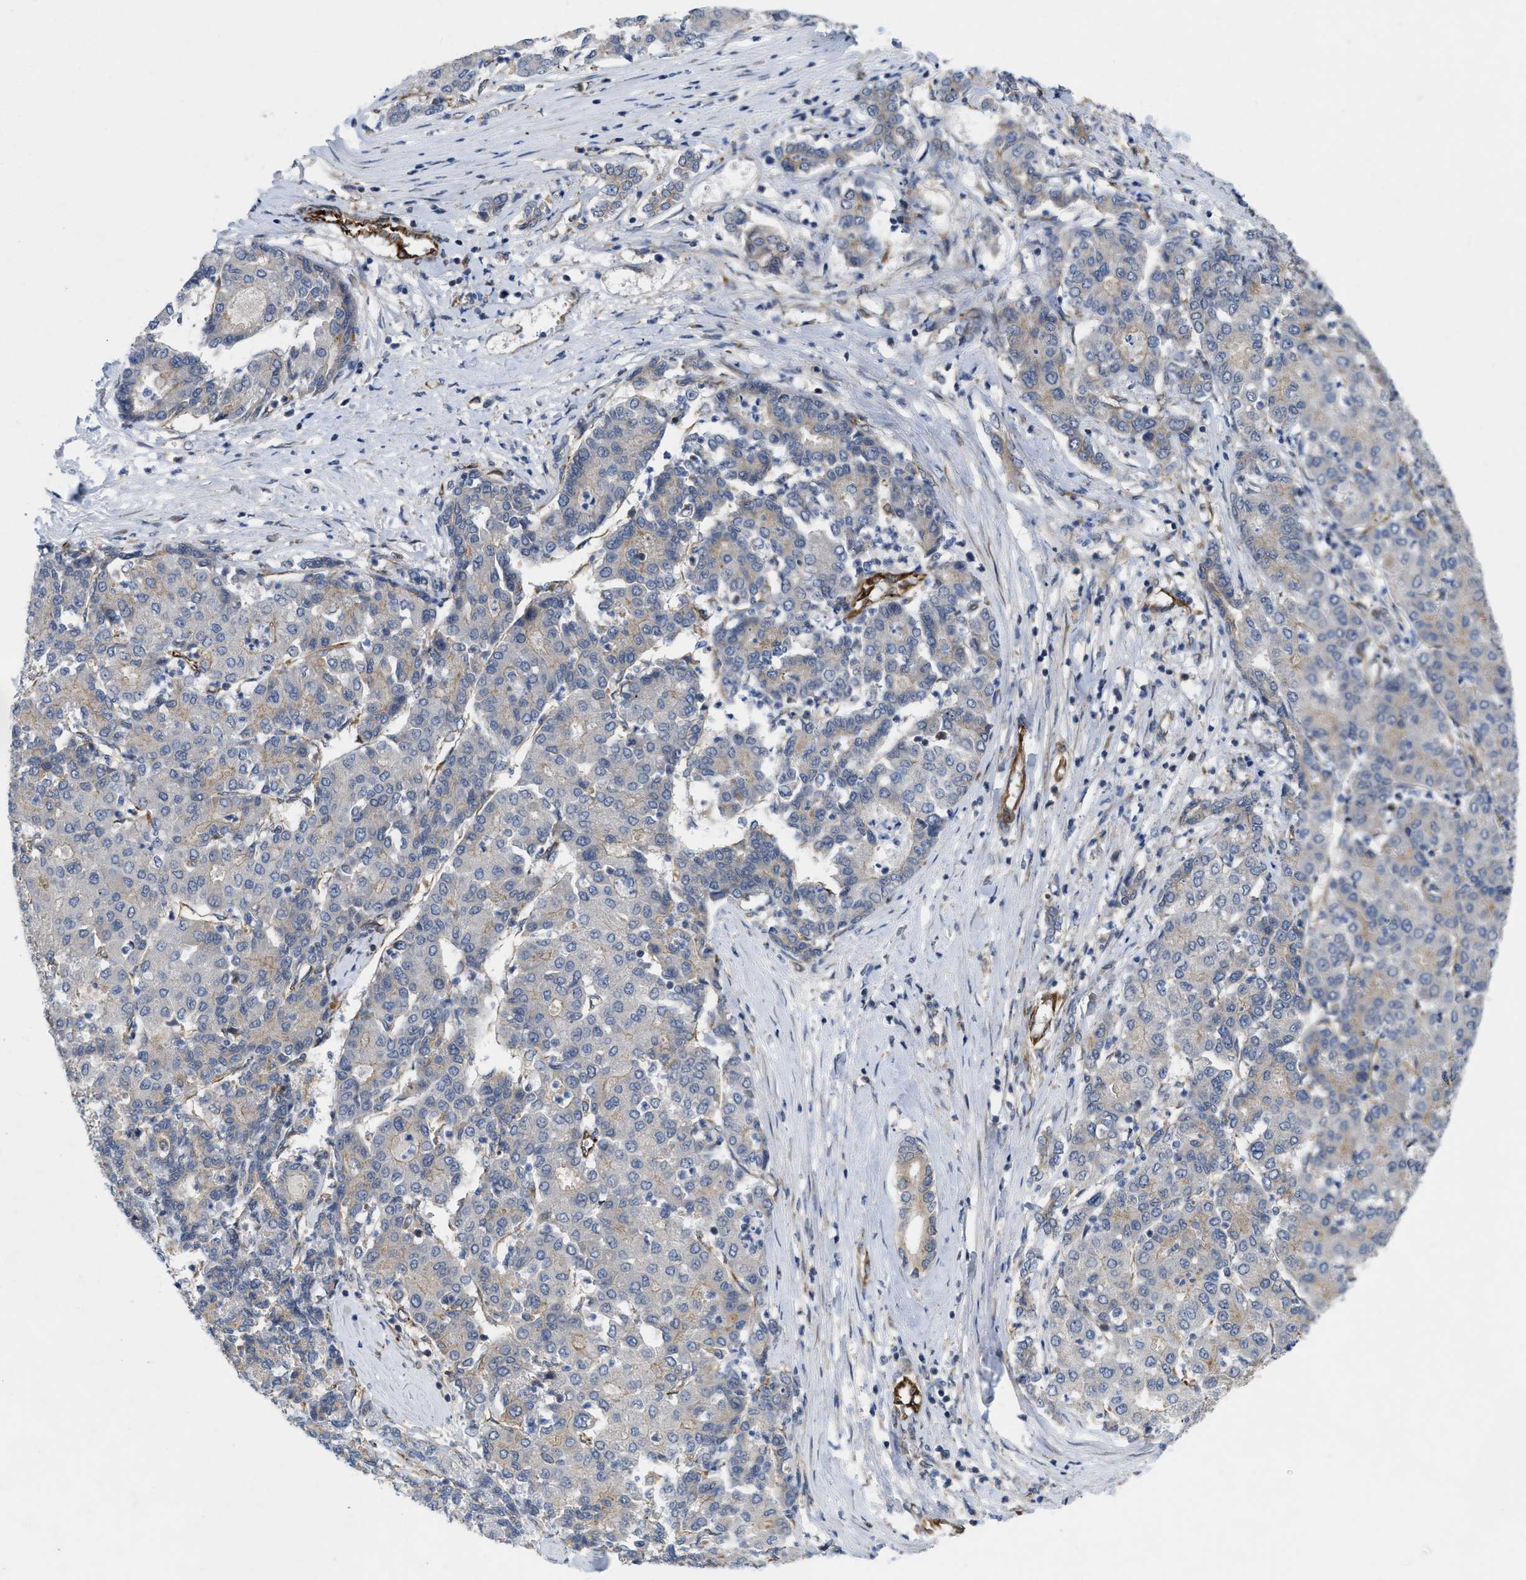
{"staining": {"intensity": "weak", "quantity": "<25%", "location": "cytoplasmic/membranous"}, "tissue": "liver cancer", "cell_type": "Tumor cells", "image_type": "cancer", "snomed": [{"axis": "morphology", "description": "Carcinoma, Hepatocellular, NOS"}, {"axis": "topography", "description": "Liver"}], "caption": "The histopathology image shows no significant positivity in tumor cells of liver cancer.", "gene": "EOGT", "patient": {"sex": "male", "age": 65}}